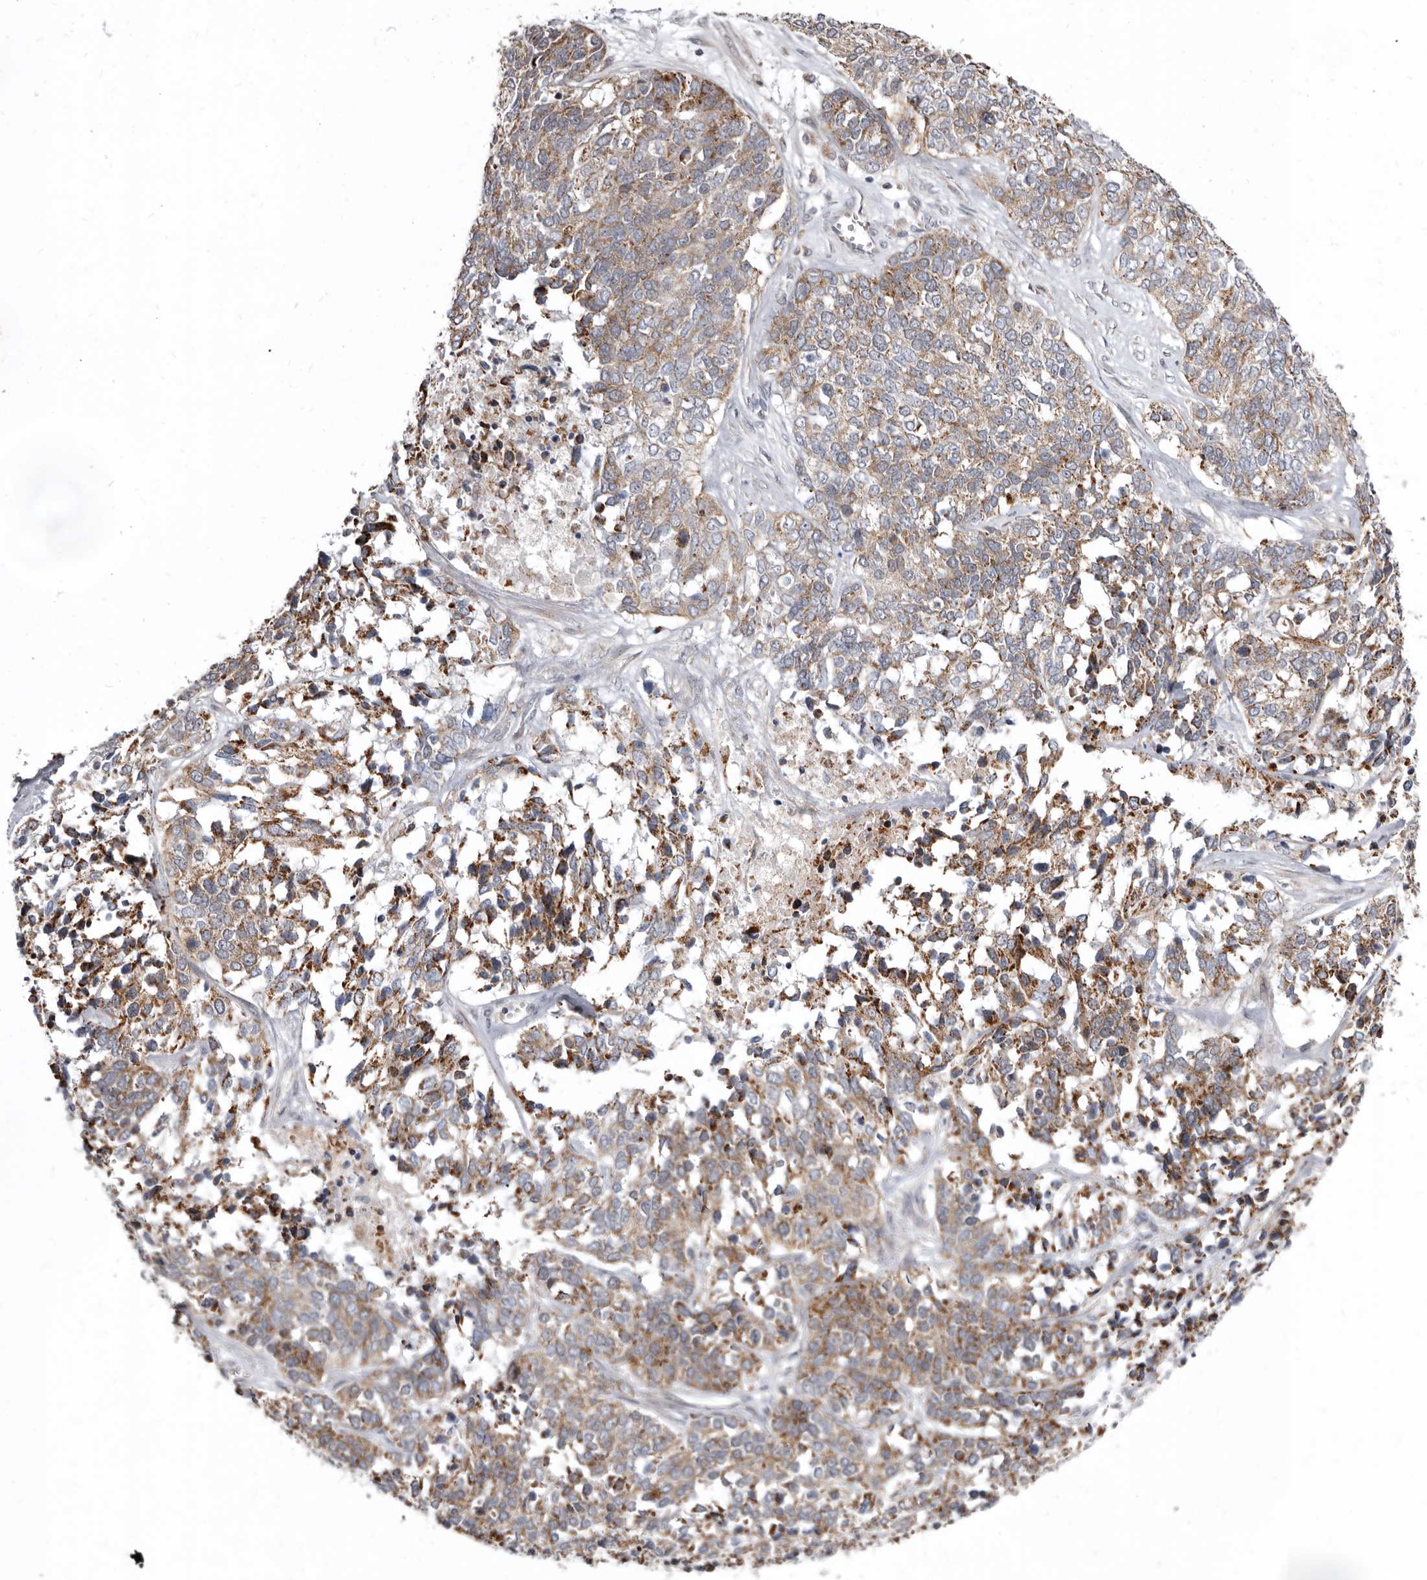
{"staining": {"intensity": "weak", "quantity": ">75%", "location": "cytoplasmic/membranous"}, "tissue": "ovarian cancer", "cell_type": "Tumor cells", "image_type": "cancer", "snomed": [{"axis": "morphology", "description": "Cystadenocarcinoma, serous, NOS"}, {"axis": "topography", "description": "Ovary"}], "caption": "This image reveals serous cystadenocarcinoma (ovarian) stained with immunohistochemistry to label a protein in brown. The cytoplasmic/membranous of tumor cells show weak positivity for the protein. Nuclei are counter-stained blue.", "gene": "SMC4", "patient": {"sex": "female", "age": 44}}